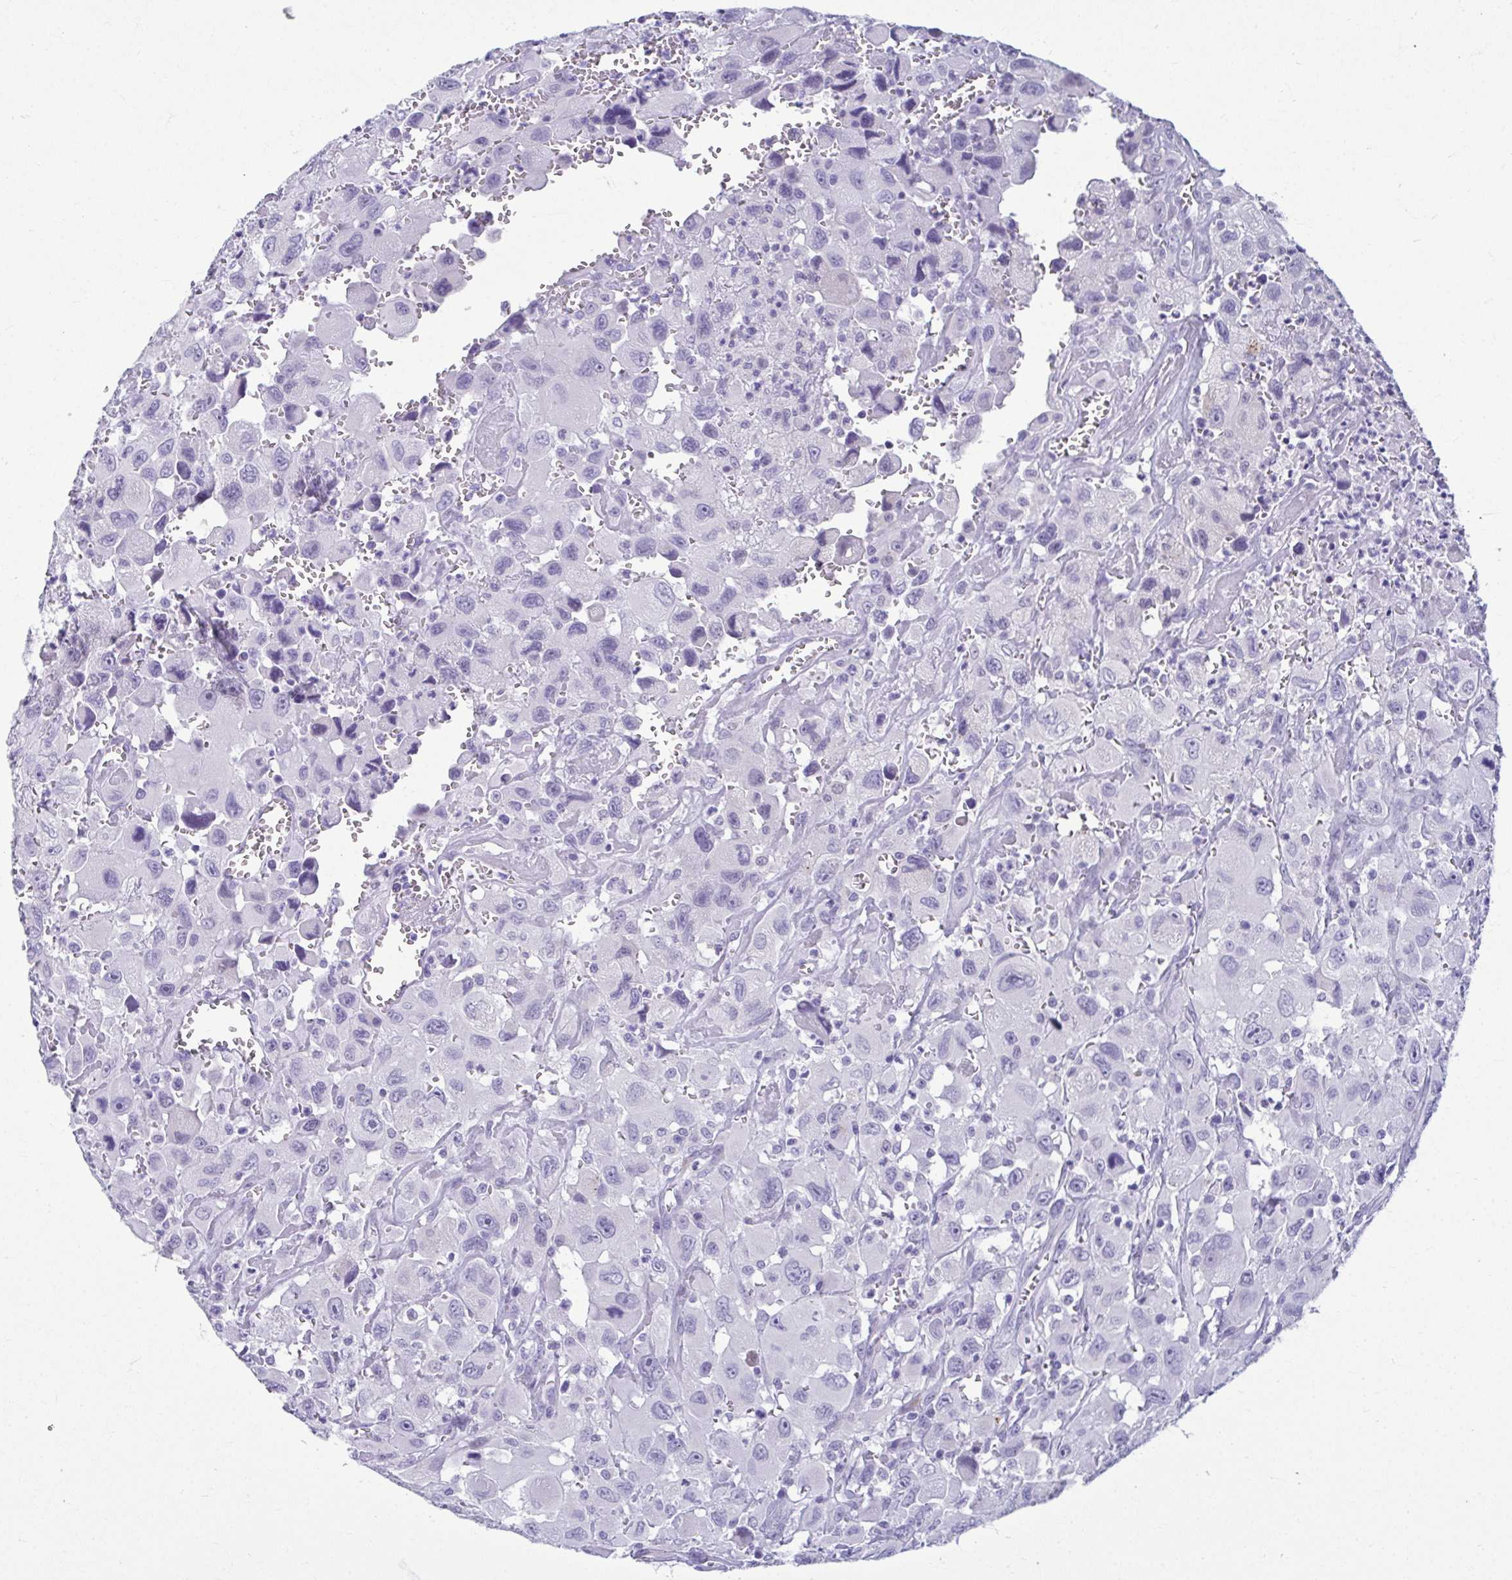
{"staining": {"intensity": "negative", "quantity": "none", "location": "none"}, "tissue": "head and neck cancer", "cell_type": "Tumor cells", "image_type": "cancer", "snomed": [{"axis": "morphology", "description": "Squamous cell carcinoma, NOS"}, {"axis": "morphology", "description": "Squamous cell carcinoma, metastatic, NOS"}, {"axis": "topography", "description": "Oral tissue"}, {"axis": "topography", "description": "Head-Neck"}], "caption": "Head and neck cancer was stained to show a protein in brown. There is no significant expression in tumor cells.", "gene": "SERPINI1", "patient": {"sex": "female", "age": 85}}